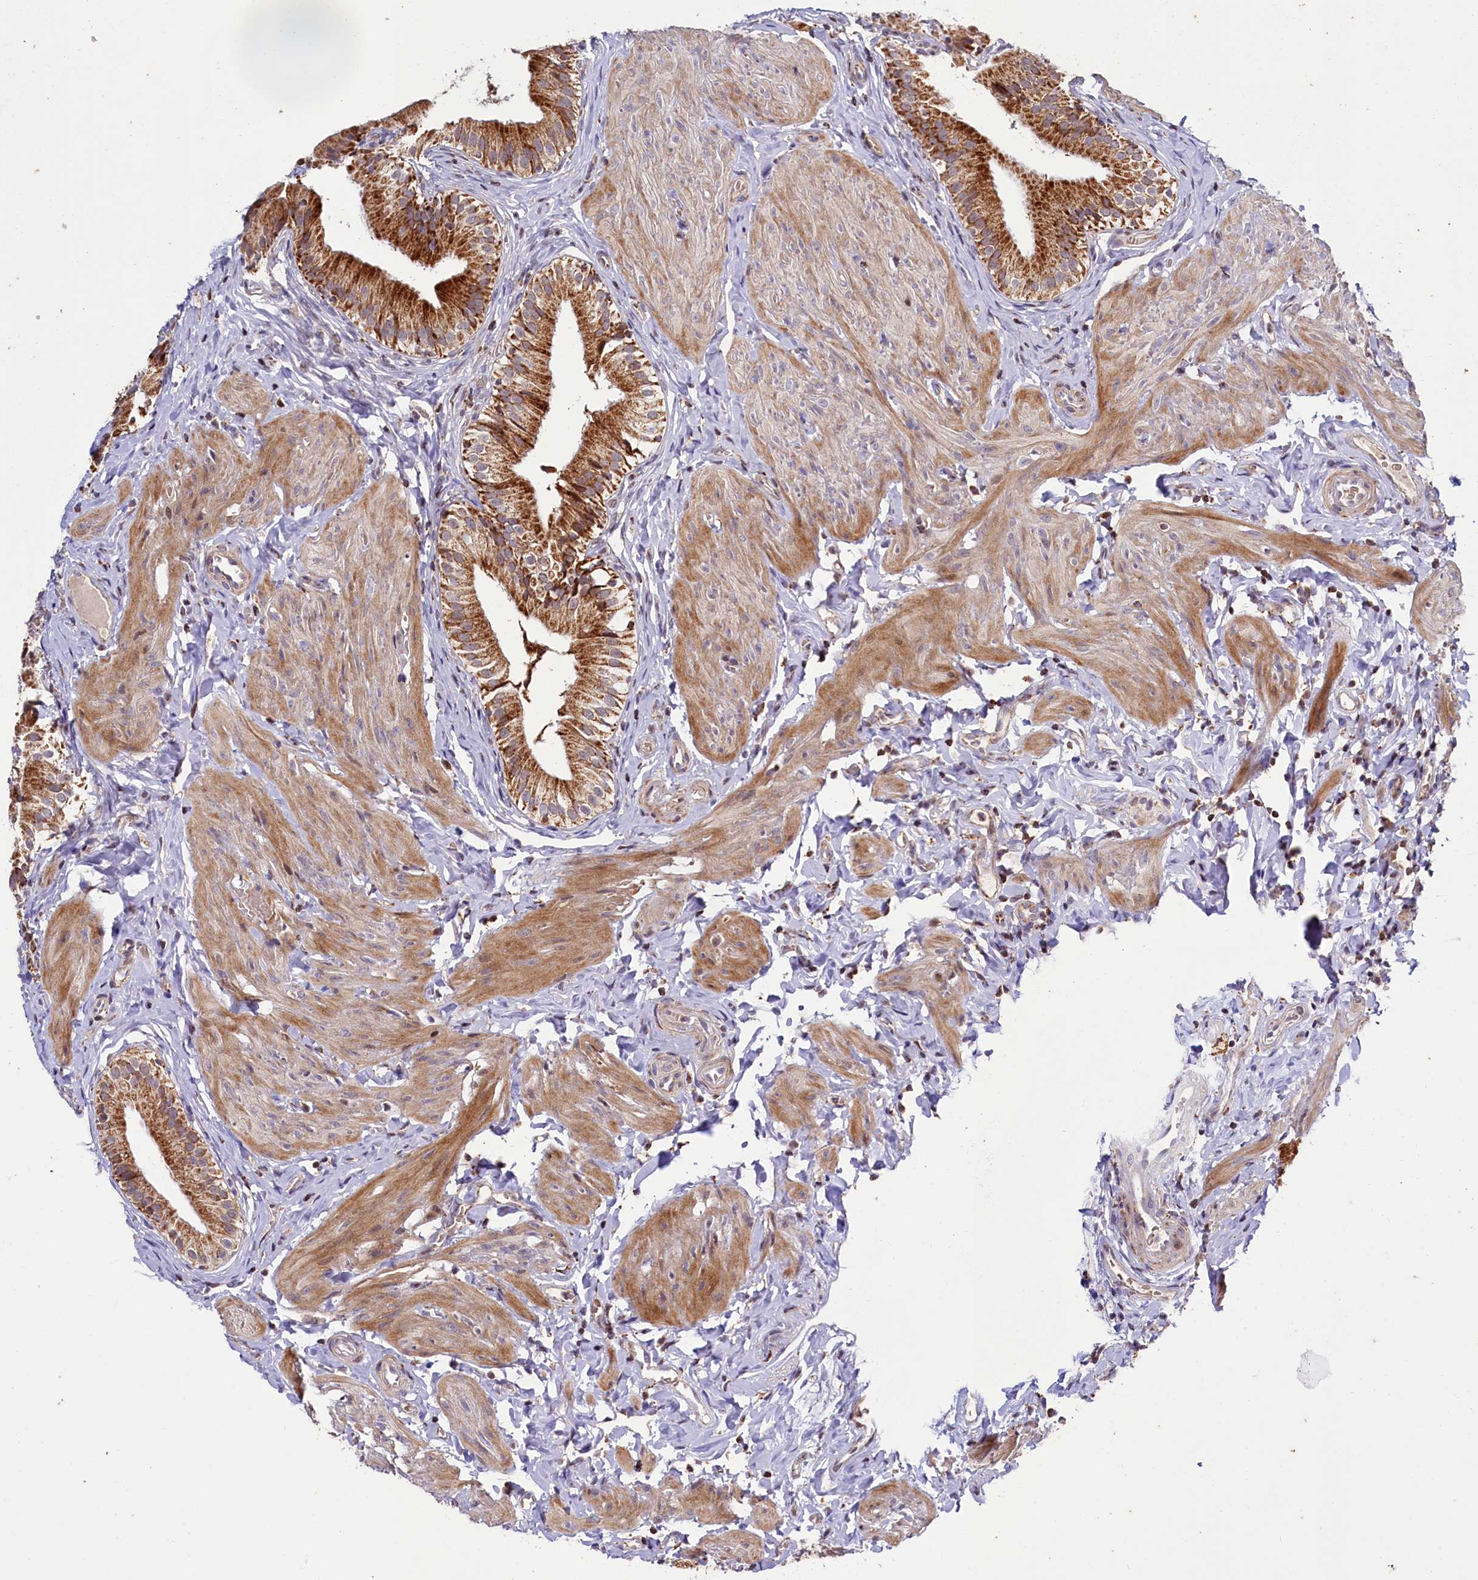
{"staining": {"intensity": "strong", "quantity": ">75%", "location": "cytoplasmic/membranous"}, "tissue": "gallbladder", "cell_type": "Glandular cells", "image_type": "normal", "snomed": [{"axis": "morphology", "description": "Normal tissue, NOS"}, {"axis": "topography", "description": "Gallbladder"}], "caption": "Gallbladder stained with DAB IHC displays high levels of strong cytoplasmic/membranous expression in about >75% of glandular cells.", "gene": "DYNC2H1", "patient": {"sex": "female", "age": 47}}